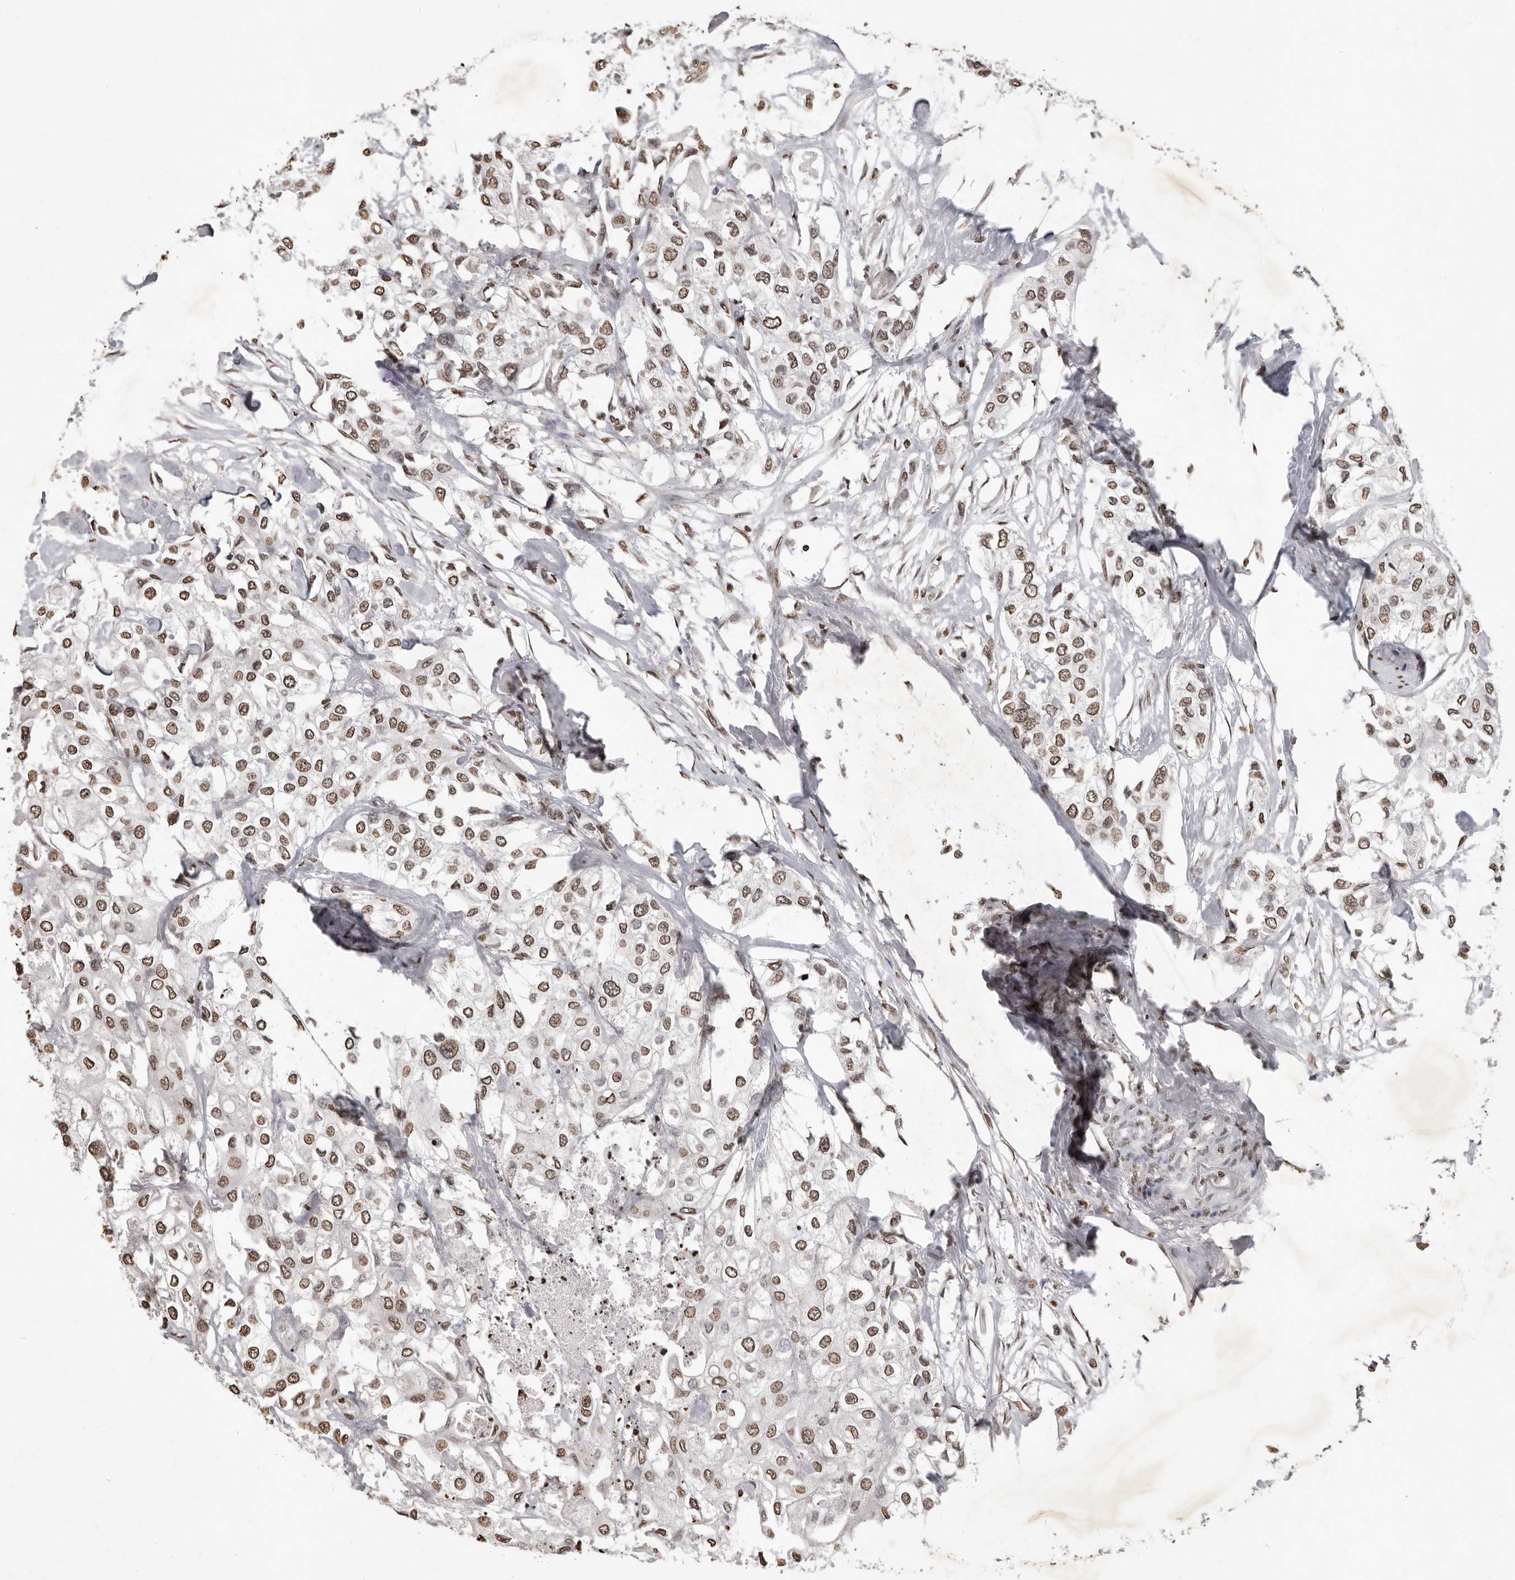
{"staining": {"intensity": "moderate", "quantity": ">75%", "location": "nuclear"}, "tissue": "urothelial cancer", "cell_type": "Tumor cells", "image_type": "cancer", "snomed": [{"axis": "morphology", "description": "Urothelial carcinoma, High grade"}, {"axis": "topography", "description": "Urinary bladder"}], "caption": "High-magnification brightfield microscopy of urothelial cancer stained with DAB (brown) and counterstained with hematoxylin (blue). tumor cells exhibit moderate nuclear expression is seen in approximately>75% of cells.", "gene": "WDR45", "patient": {"sex": "male", "age": 64}}